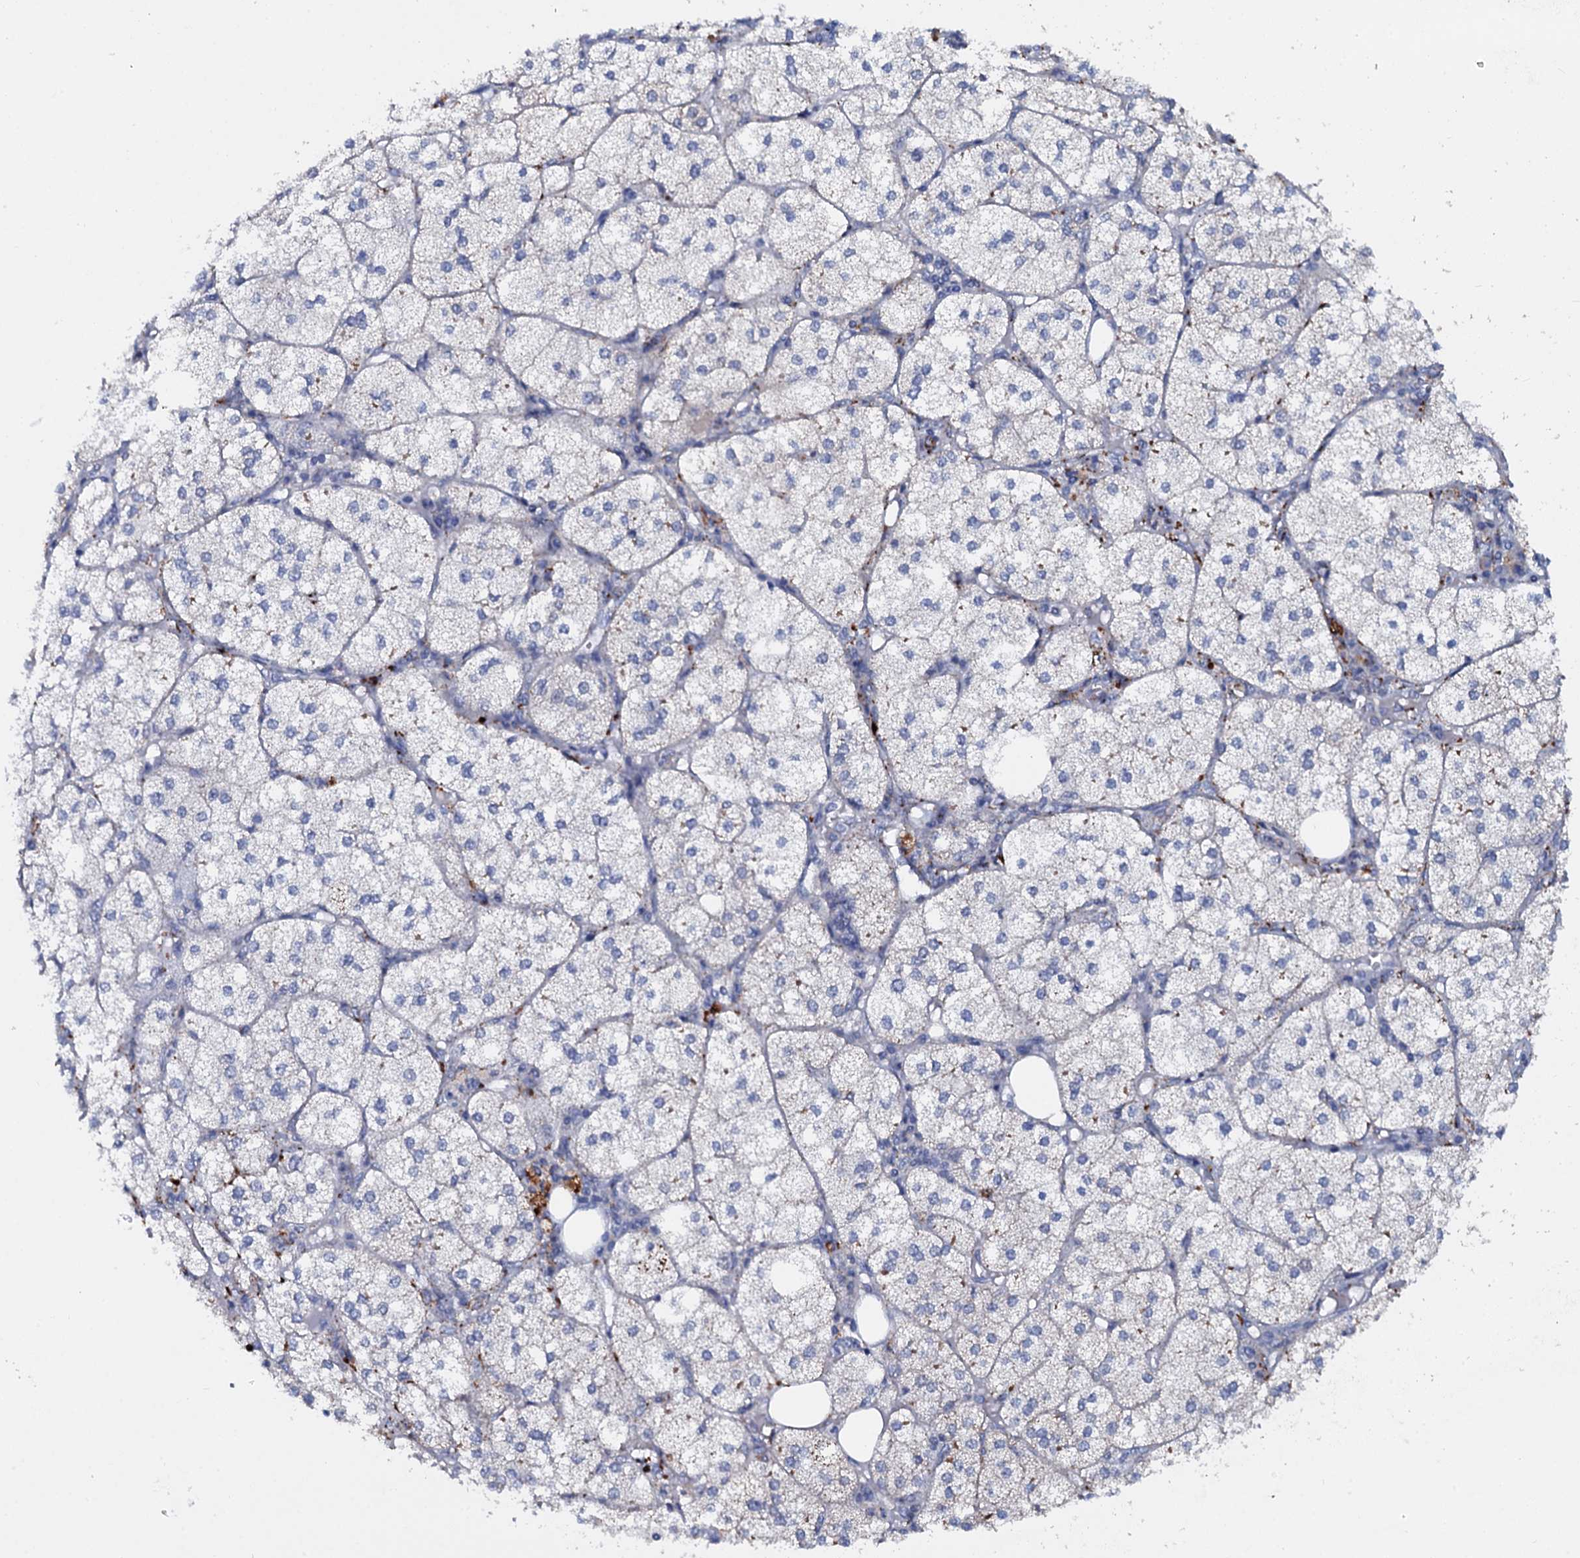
{"staining": {"intensity": "moderate", "quantity": "25%-75%", "location": "cytoplasmic/membranous"}, "tissue": "adrenal gland", "cell_type": "Glandular cells", "image_type": "normal", "snomed": [{"axis": "morphology", "description": "Normal tissue, NOS"}, {"axis": "topography", "description": "Adrenal gland"}], "caption": "IHC photomicrograph of unremarkable adrenal gland stained for a protein (brown), which reveals medium levels of moderate cytoplasmic/membranous expression in about 25%-75% of glandular cells.", "gene": "SLC37A4", "patient": {"sex": "female", "age": 61}}